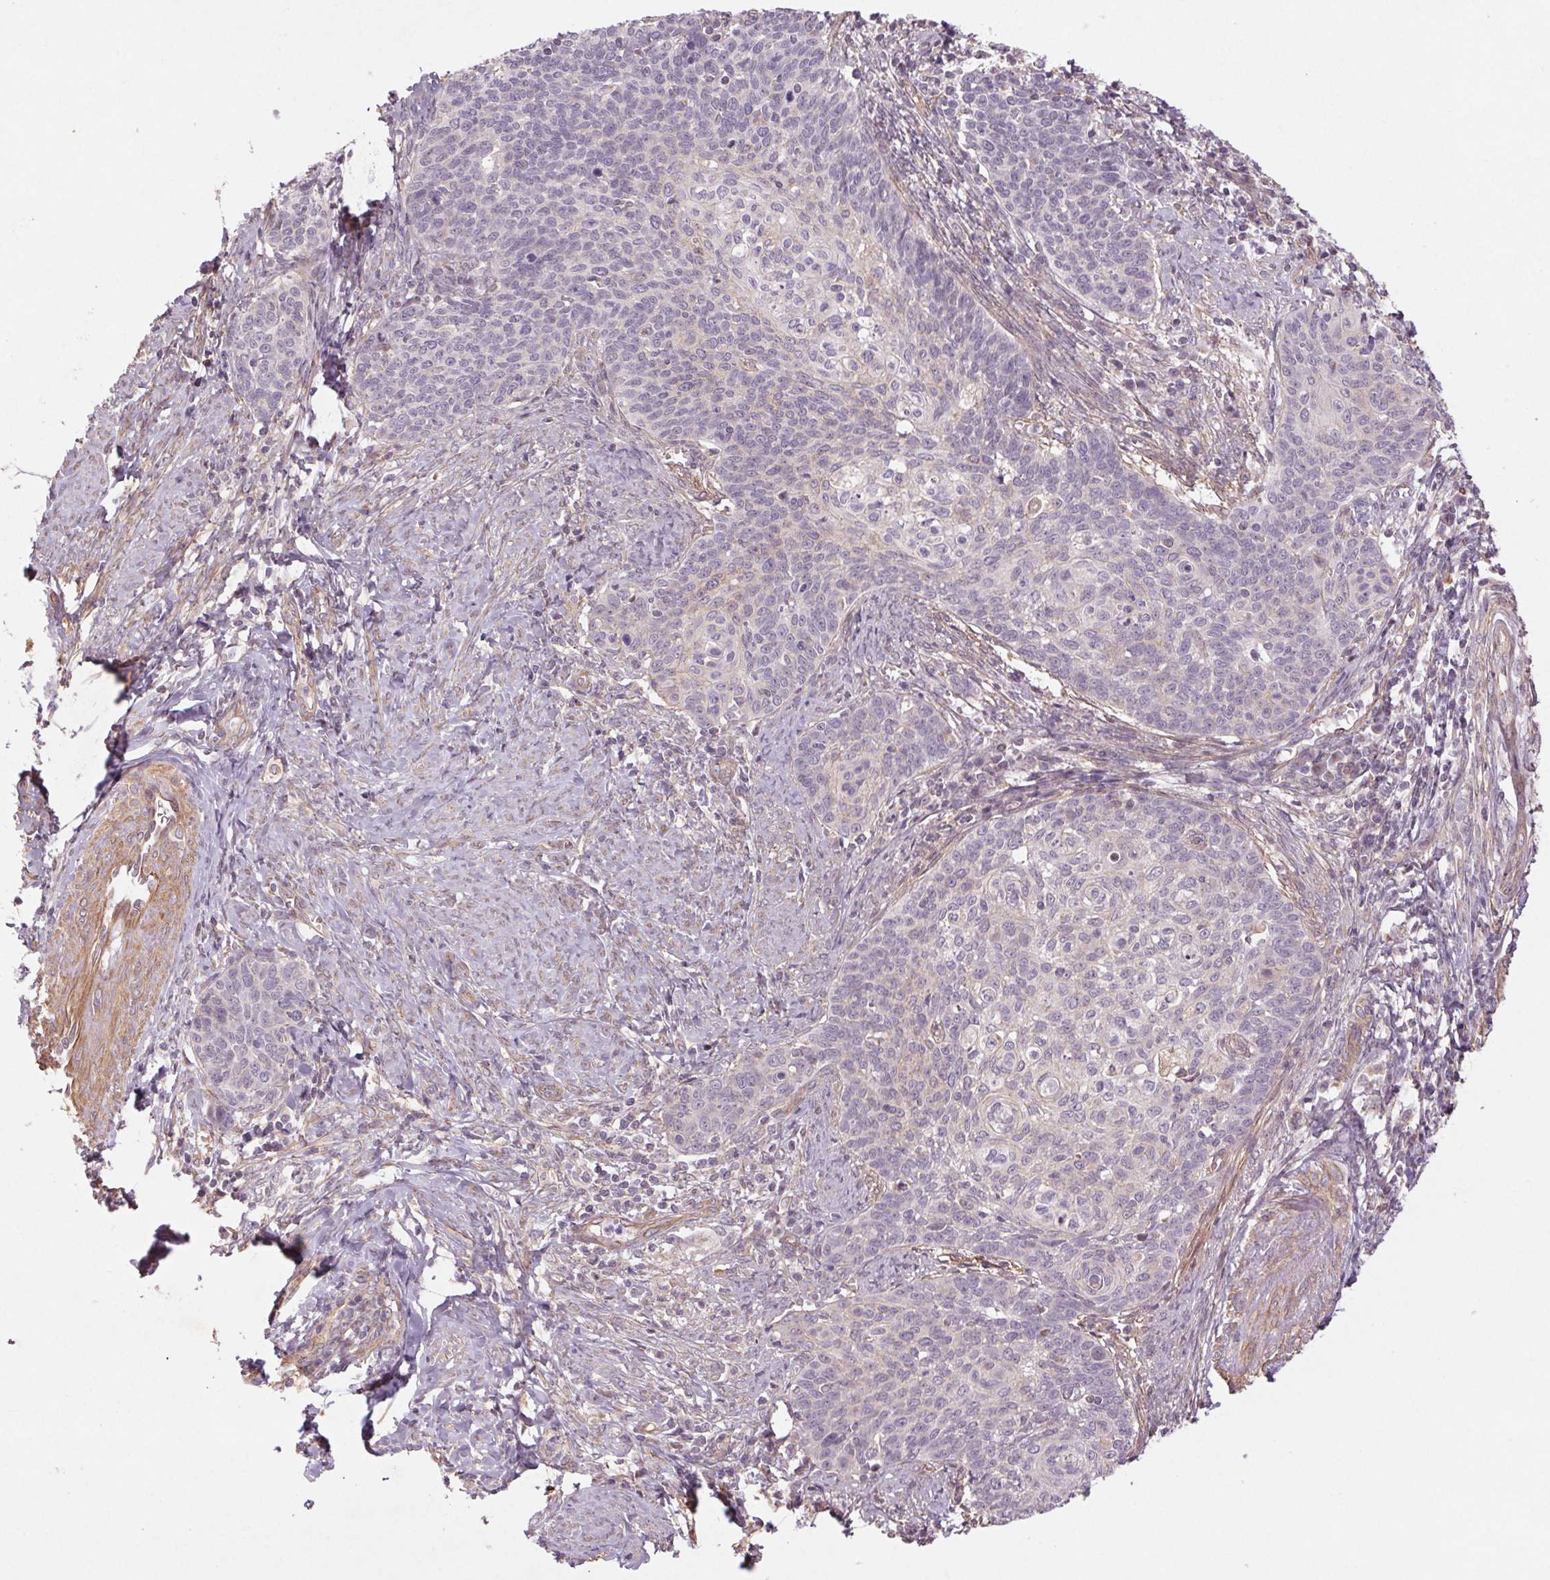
{"staining": {"intensity": "negative", "quantity": "none", "location": "none"}, "tissue": "cervical cancer", "cell_type": "Tumor cells", "image_type": "cancer", "snomed": [{"axis": "morphology", "description": "Normal tissue, NOS"}, {"axis": "morphology", "description": "Squamous cell carcinoma, NOS"}, {"axis": "topography", "description": "Cervix"}], "caption": "IHC of human cervical cancer exhibits no positivity in tumor cells.", "gene": "CCSER1", "patient": {"sex": "female", "age": 39}}